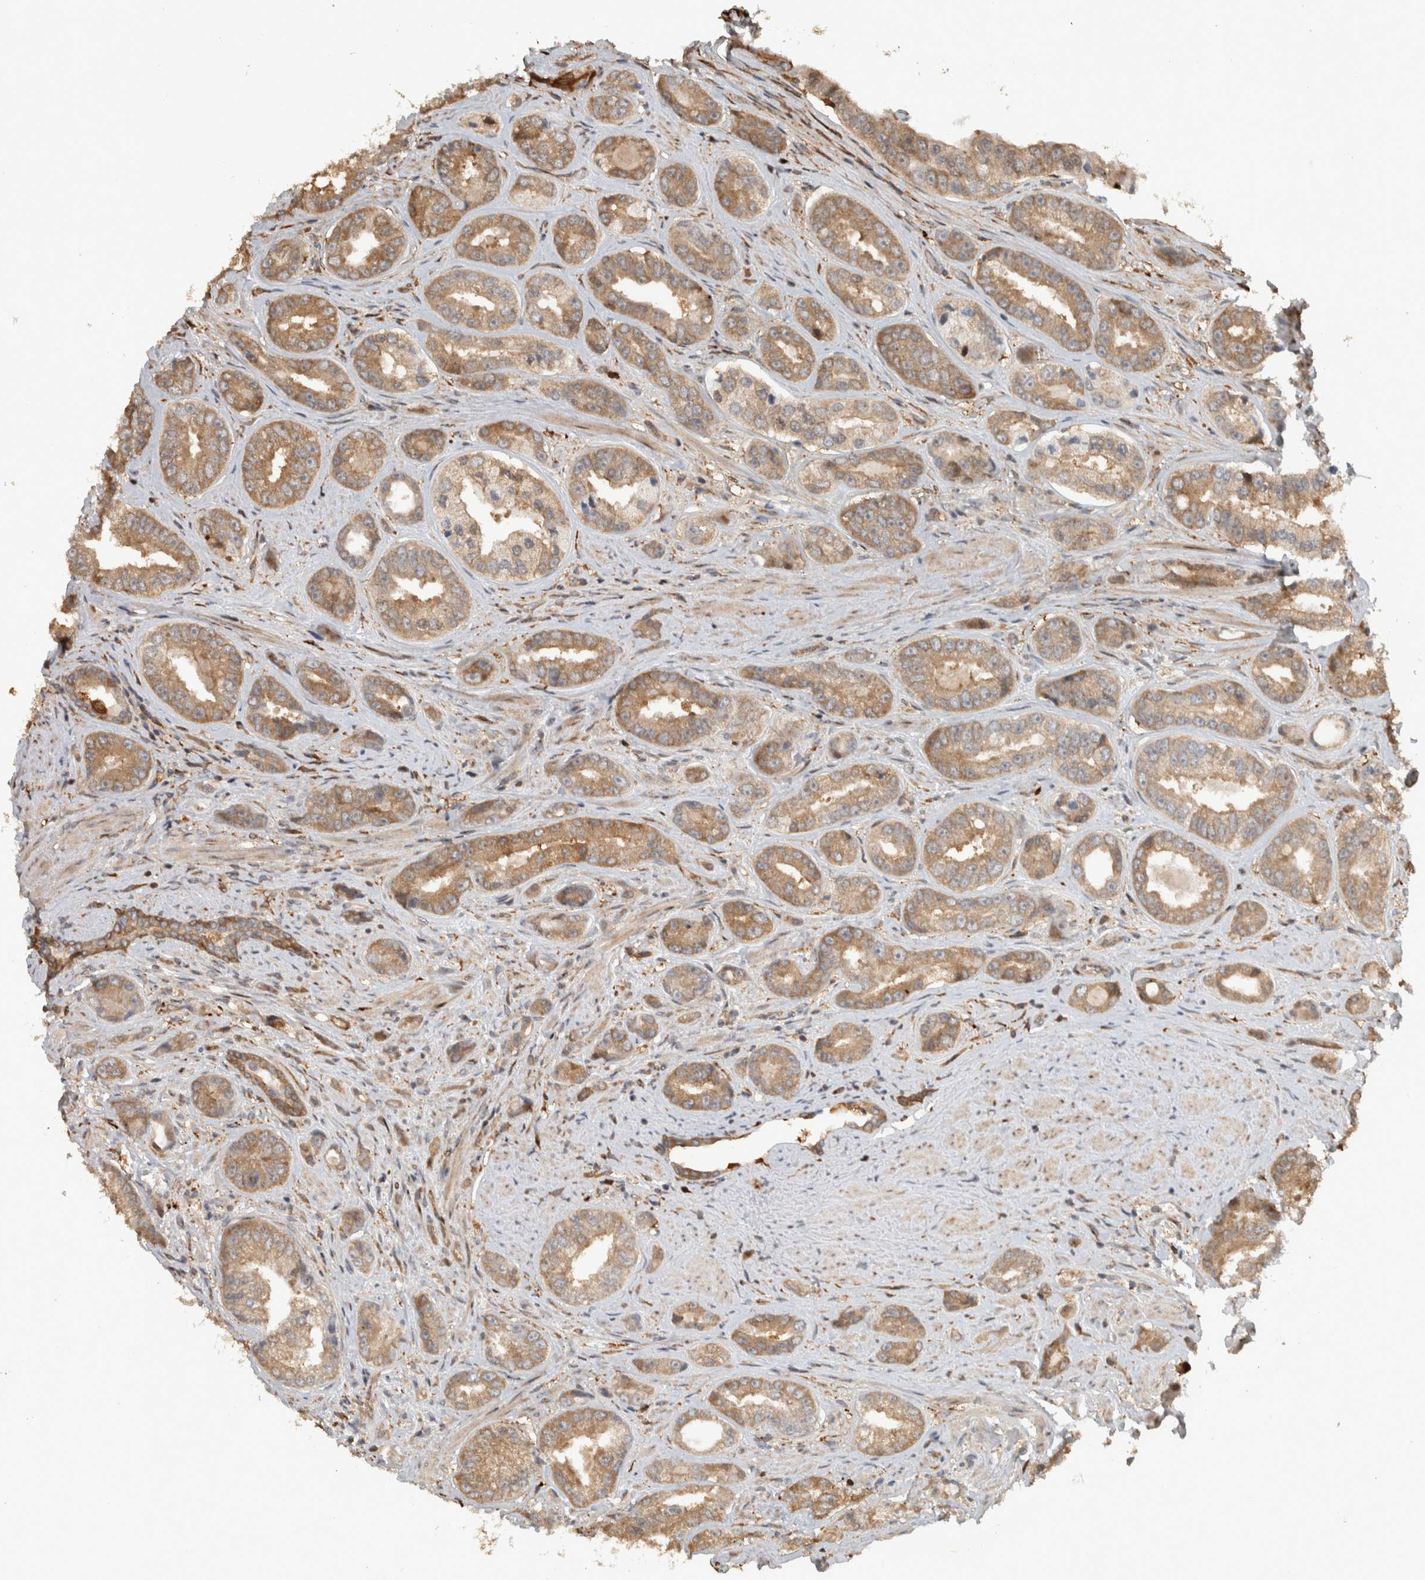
{"staining": {"intensity": "moderate", "quantity": ">75%", "location": "cytoplasmic/membranous"}, "tissue": "prostate cancer", "cell_type": "Tumor cells", "image_type": "cancer", "snomed": [{"axis": "morphology", "description": "Adenocarcinoma, High grade"}, {"axis": "topography", "description": "Prostate"}], "caption": "Tumor cells display moderate cytoplasmic/membranous staining in approximately >75% of cells in prostate high-grade adenocarcinoma. (DAB (3,3'-diaminobenzidine) IHC, brown staining for protein, blue staining for nuclei).", "gene": "CNTROB", "patient": {"sex": "male", "age": 61}}